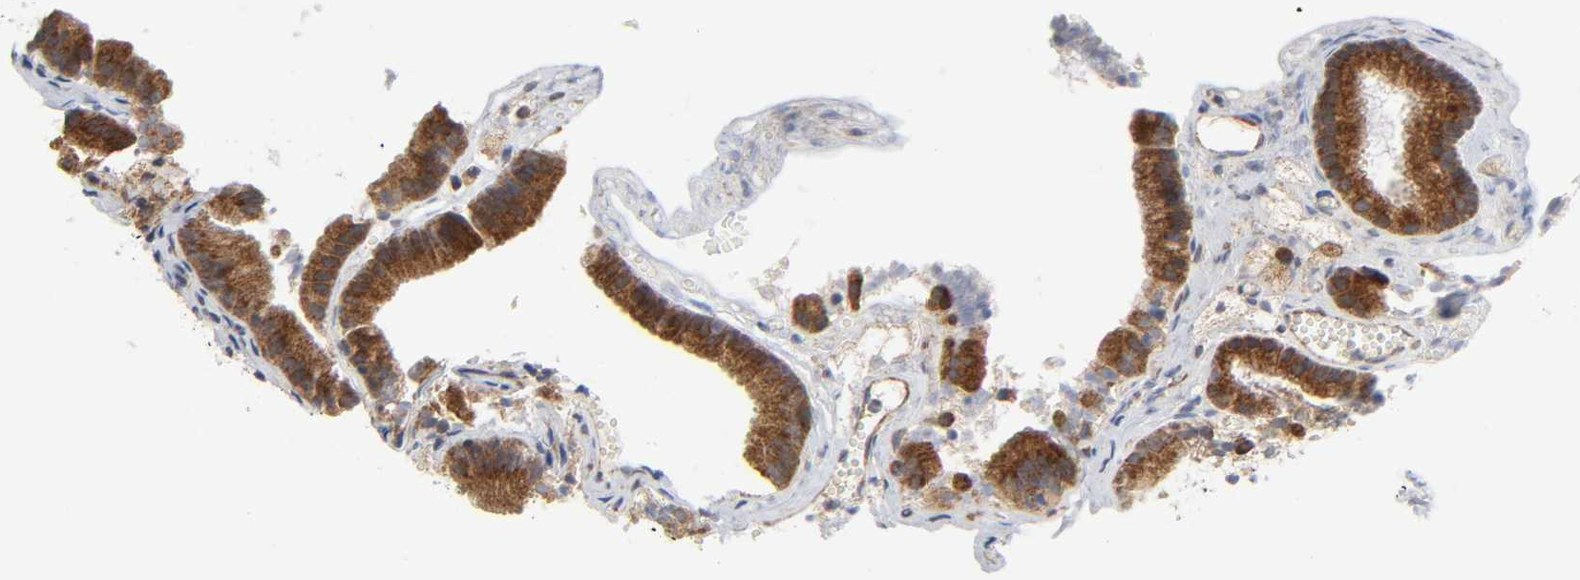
{"staining": {"intensity": "strong", "quantity": ">75%", "location": "cytoplasmic/membranous"}, "tissue": "gallbladder", "cell_type": "Glandular cells", "image_type": "normal", "snomed": [{"axis": "morphology", "description": "Normal tissue, NOS"}, {"axis": "topography", "description": "Gallbladder"}], "caption": "Immunohistochemical staining of benign human gallbladder shows strong cytoplasmic/membranous protein expression in about >75% of glandular cells.", "gene": "BAX", "patient": {"sex": "female", "age": 24}}